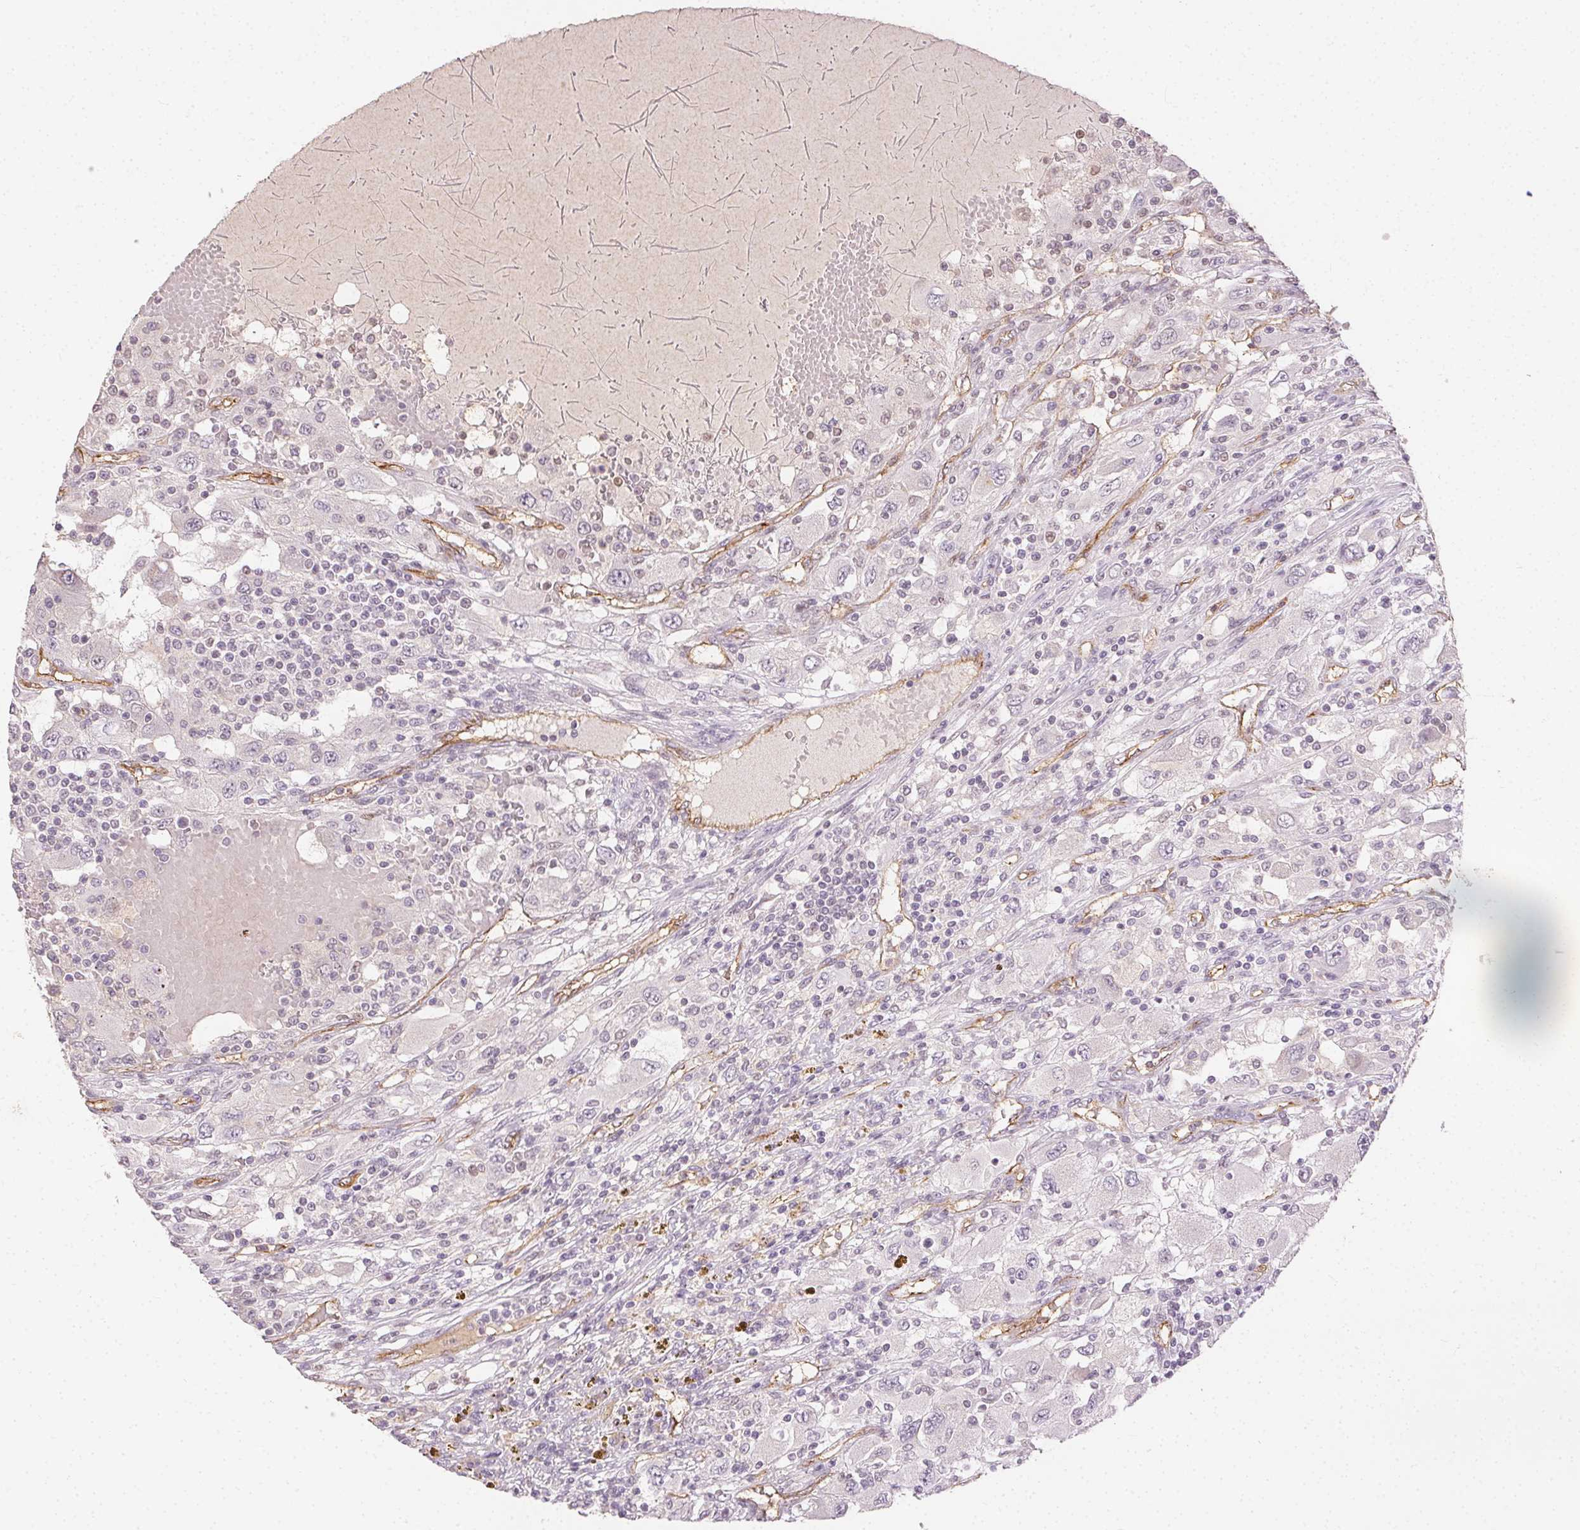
{"staining": {"intensity": "negative", "quantity": "none", "location": "none"}, "tissue": "renal cancer", "cell_type": "Tumor cells", "image_type": "cancer", "snomed": [{"axis": "morphology", "description": "Adenocarcinoma, NOS"}, {"axis": "topography", "description": "Kidney"}], "caption": "Tumor cells show no significant expression in adenocarcinoma (renal).", "gene": "PODXL", "patient": {"sex": "female", "age": 67}}